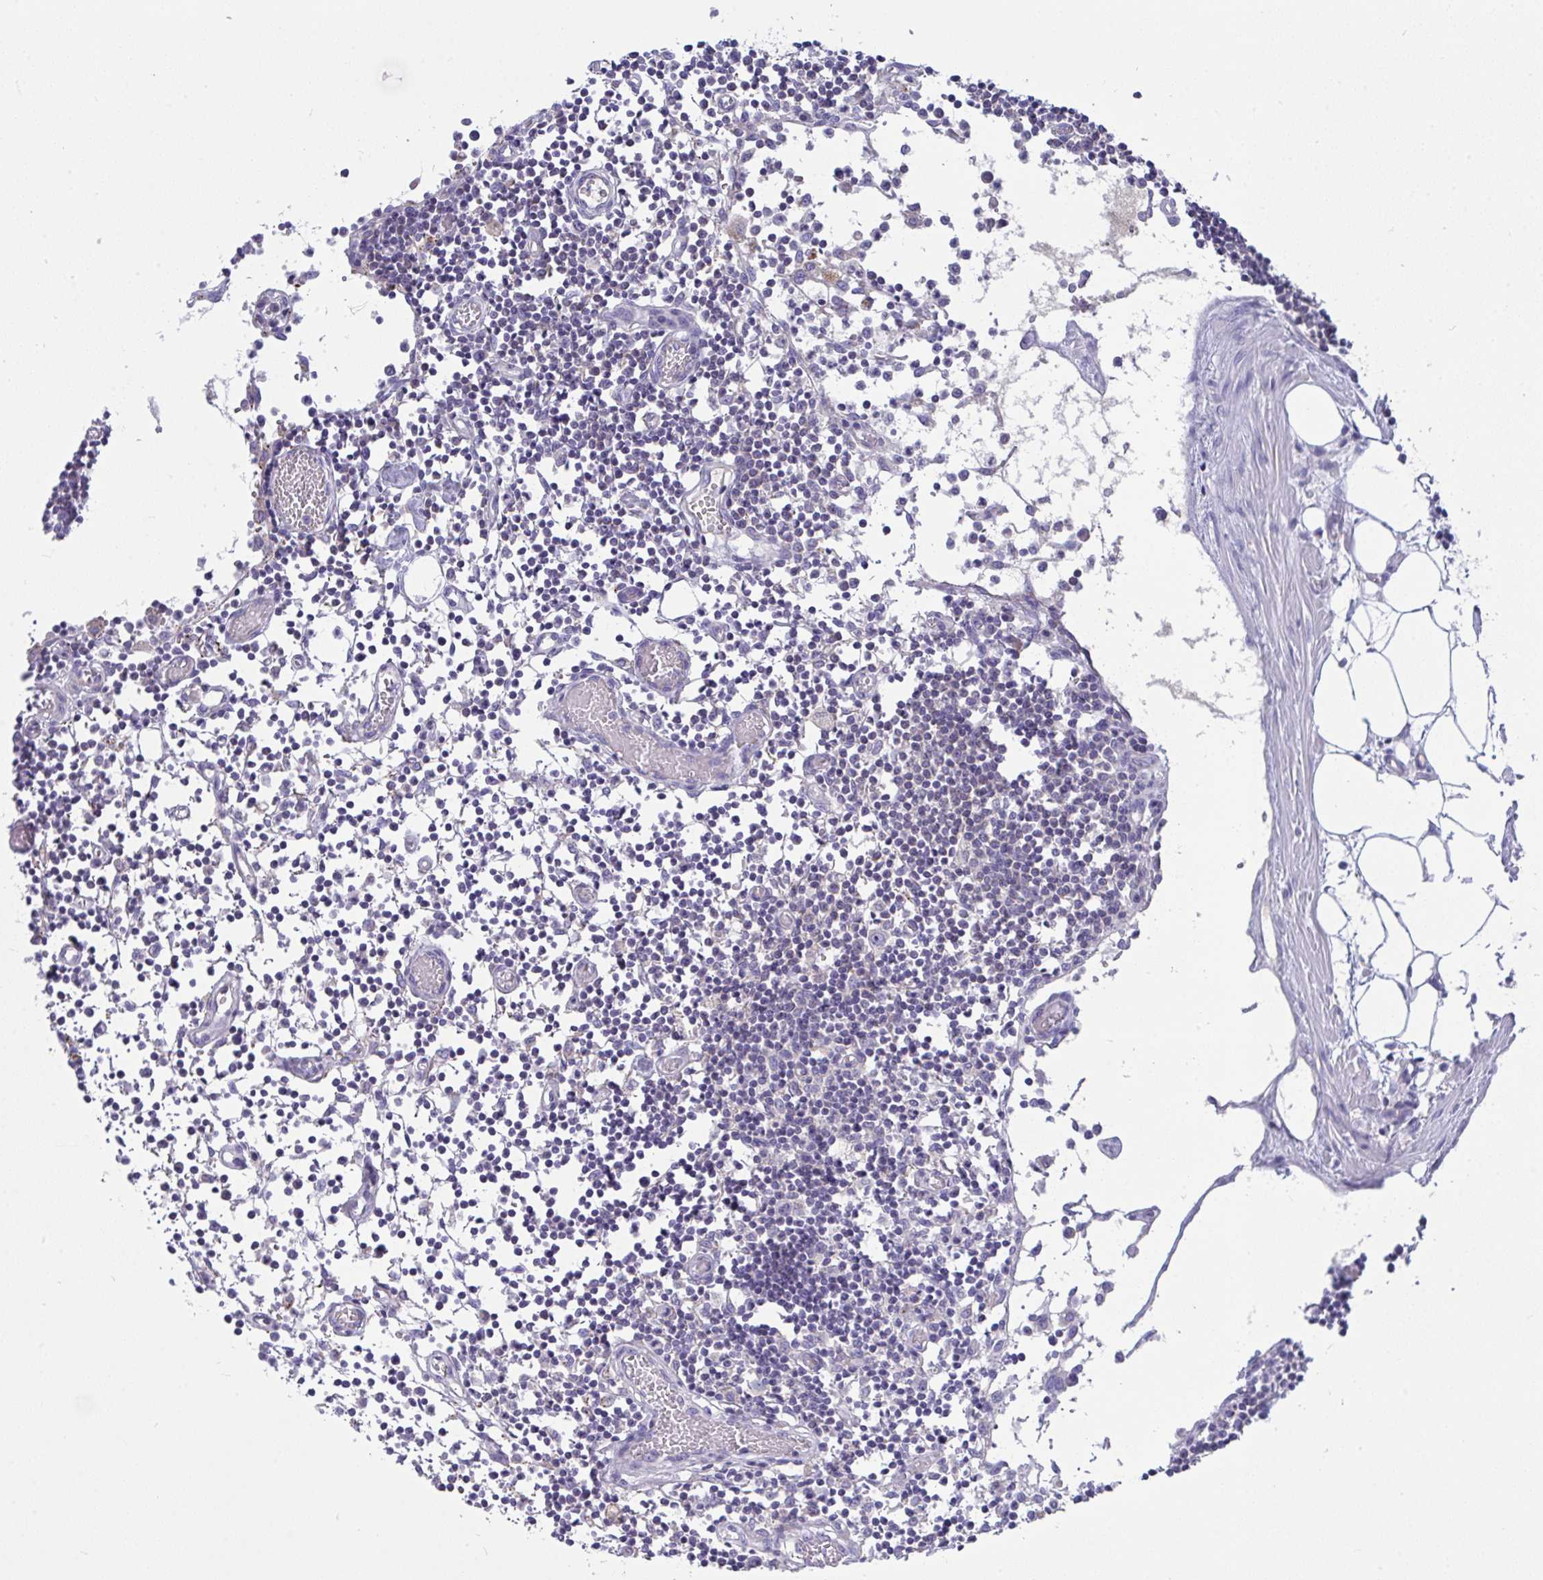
{"staining": {"intensity": "negative", "quantity": "none", "location": "none"}, "tissue": "lymph node", "cell_type": "Germinal center cells", "image_type": "normal", "snomed": [{"axis": "morphology", "description": "Normal tissue, NOS"}, {"axis": "topography", "description": "Lymph node"}], "caption": "Immunohistochemistry (IHC) micrograph of benign lymph node stained for a protein (brown), which reveals no staining in germinal center cells.", "gene": "PLA2G12B", "patient": {"sex": "male", "age": 66}}